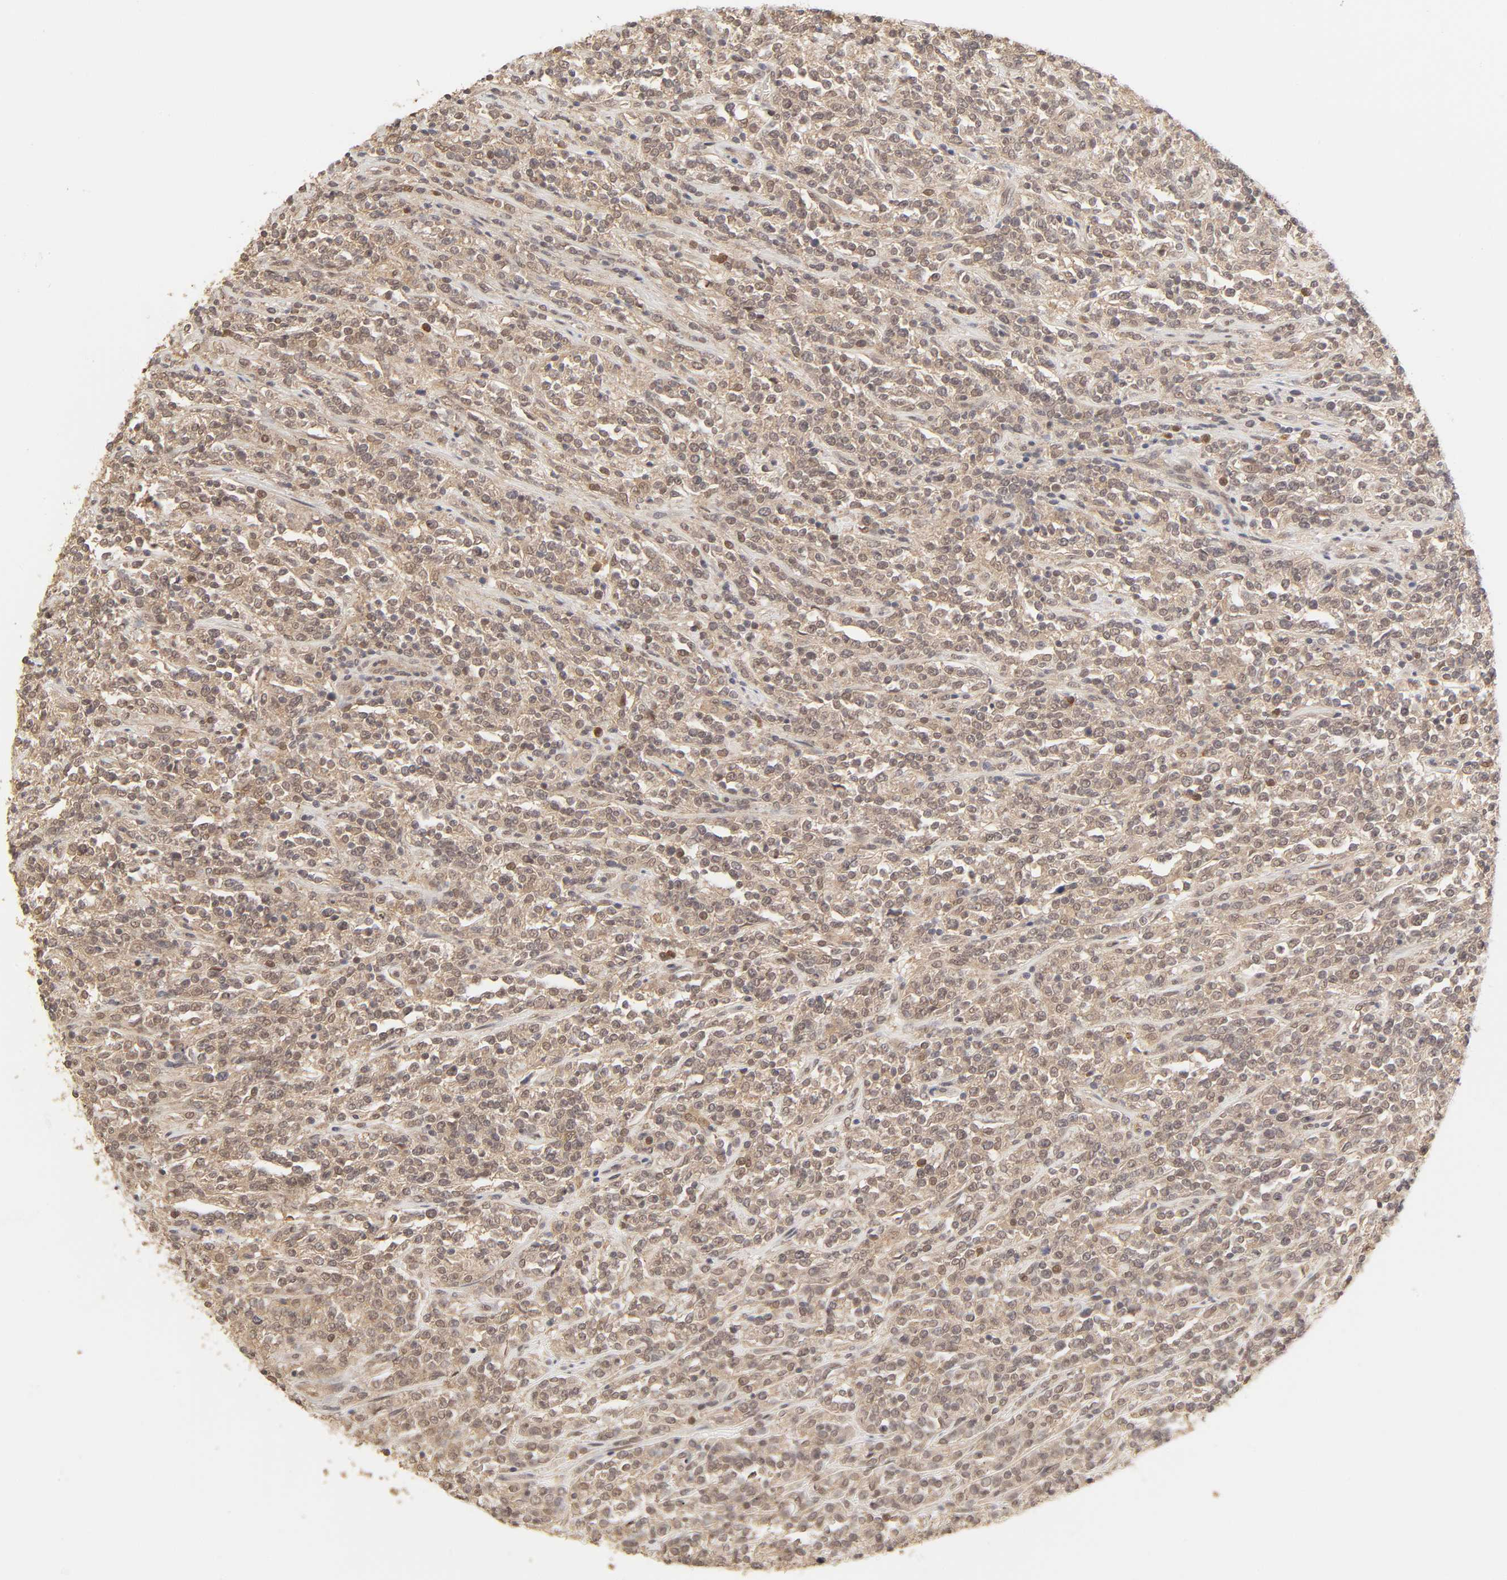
{"staining": {"intensity": "moderate", "quantity": ">75%", "location": "cytoplasmic/membranous"}, "tissue": "lymphoma", "cell_type": "Tumor cells", "image_type": "cancer", "snomed": [{"axis": "morphology", "description": "Malignant lymphoma, non-Hodgkin's type, High grade"}, {"axis": "topography", "description": "Soft tissue"}], "caption": "IHC of human lymphoma demonstrates medium levels of moderate cytoplasmic/membranous staining in about >75% of tumor cells.", "gene": "MAPK1", "patient": {"sex": "male", "age": 18}}